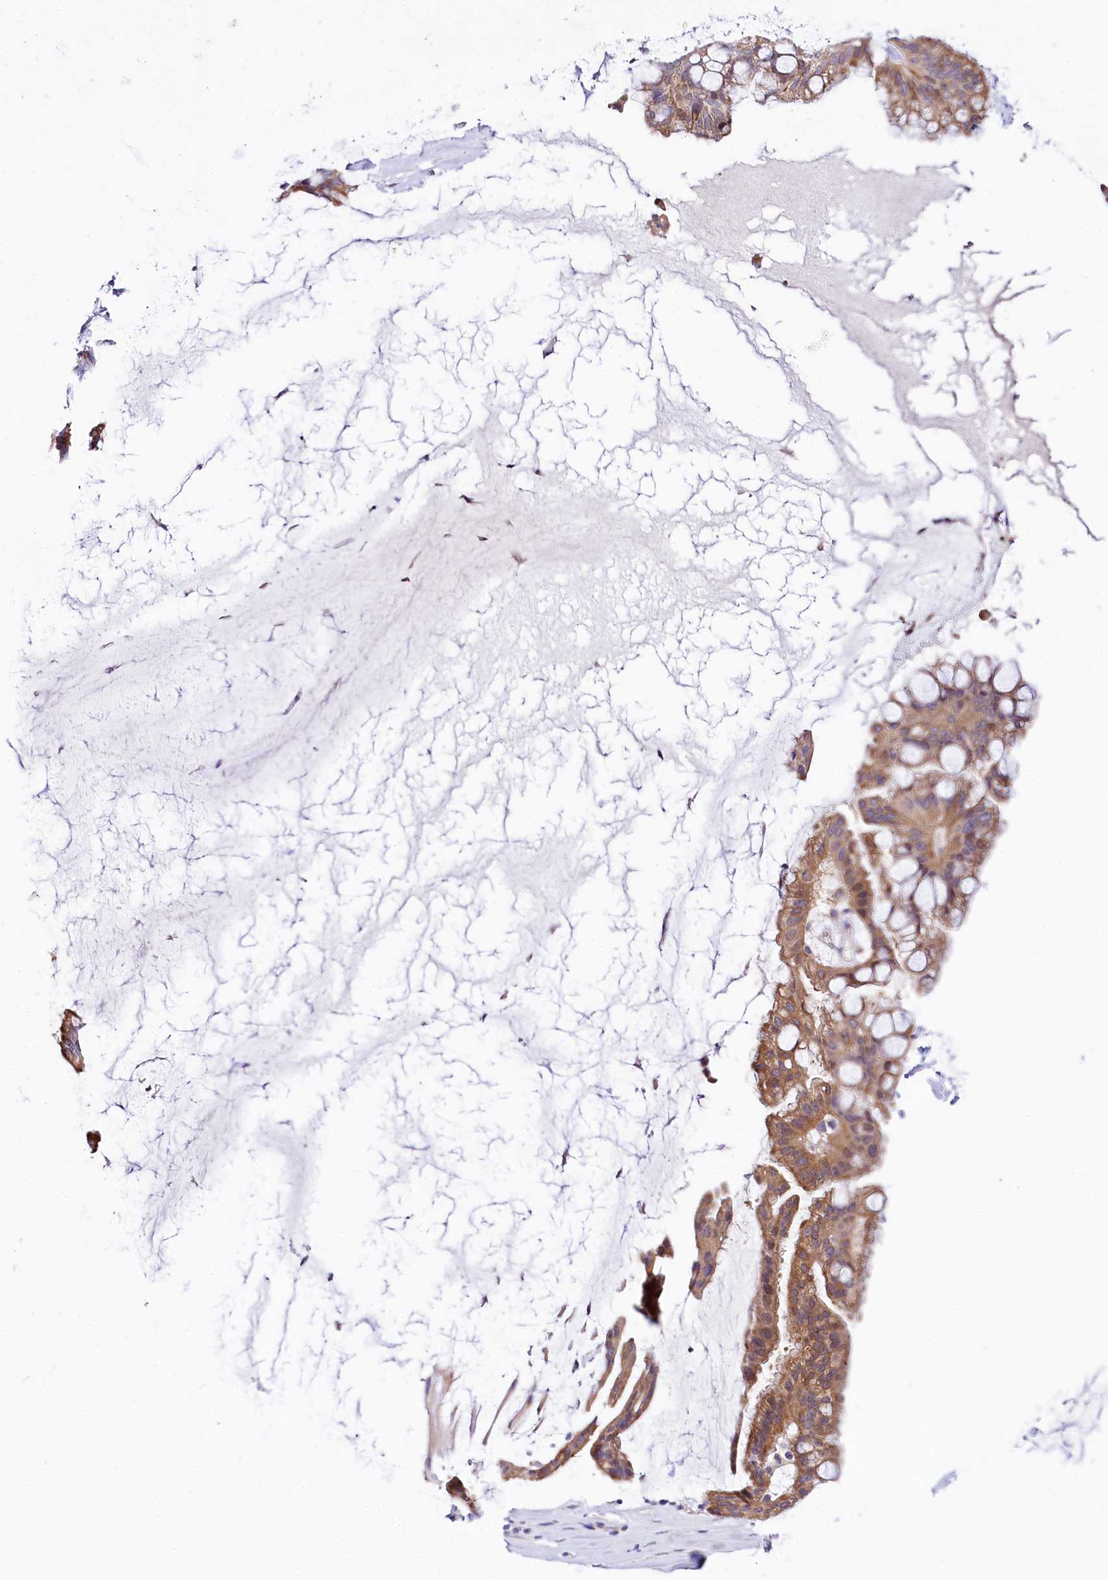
{"staining": {"intensity": "moderate", "quantity": ">75%", "location": "cytoplasmic/membranous"}, "tissue": "ovarian cancer", "cell_type": "Tumor cells", "image_type": "cancer", "snomed": [{"axis": "morphology", "description": "Cystadenocarcinoma, mucinous, NOS"}, {"axis": "topography", "description": "Ovary"}], "caption": "DAB immunohistochemical staining of ovarian mucinous cystadenocarcinoma exhibits moderate cytoplasmic/membranous protein staining in approximately >75% of tumor cells. (DAB IHC, brown staining for protein, blue staining for nuclei).", "gene": "CEP295", "patient": {"sex": "female", "age": 73}}